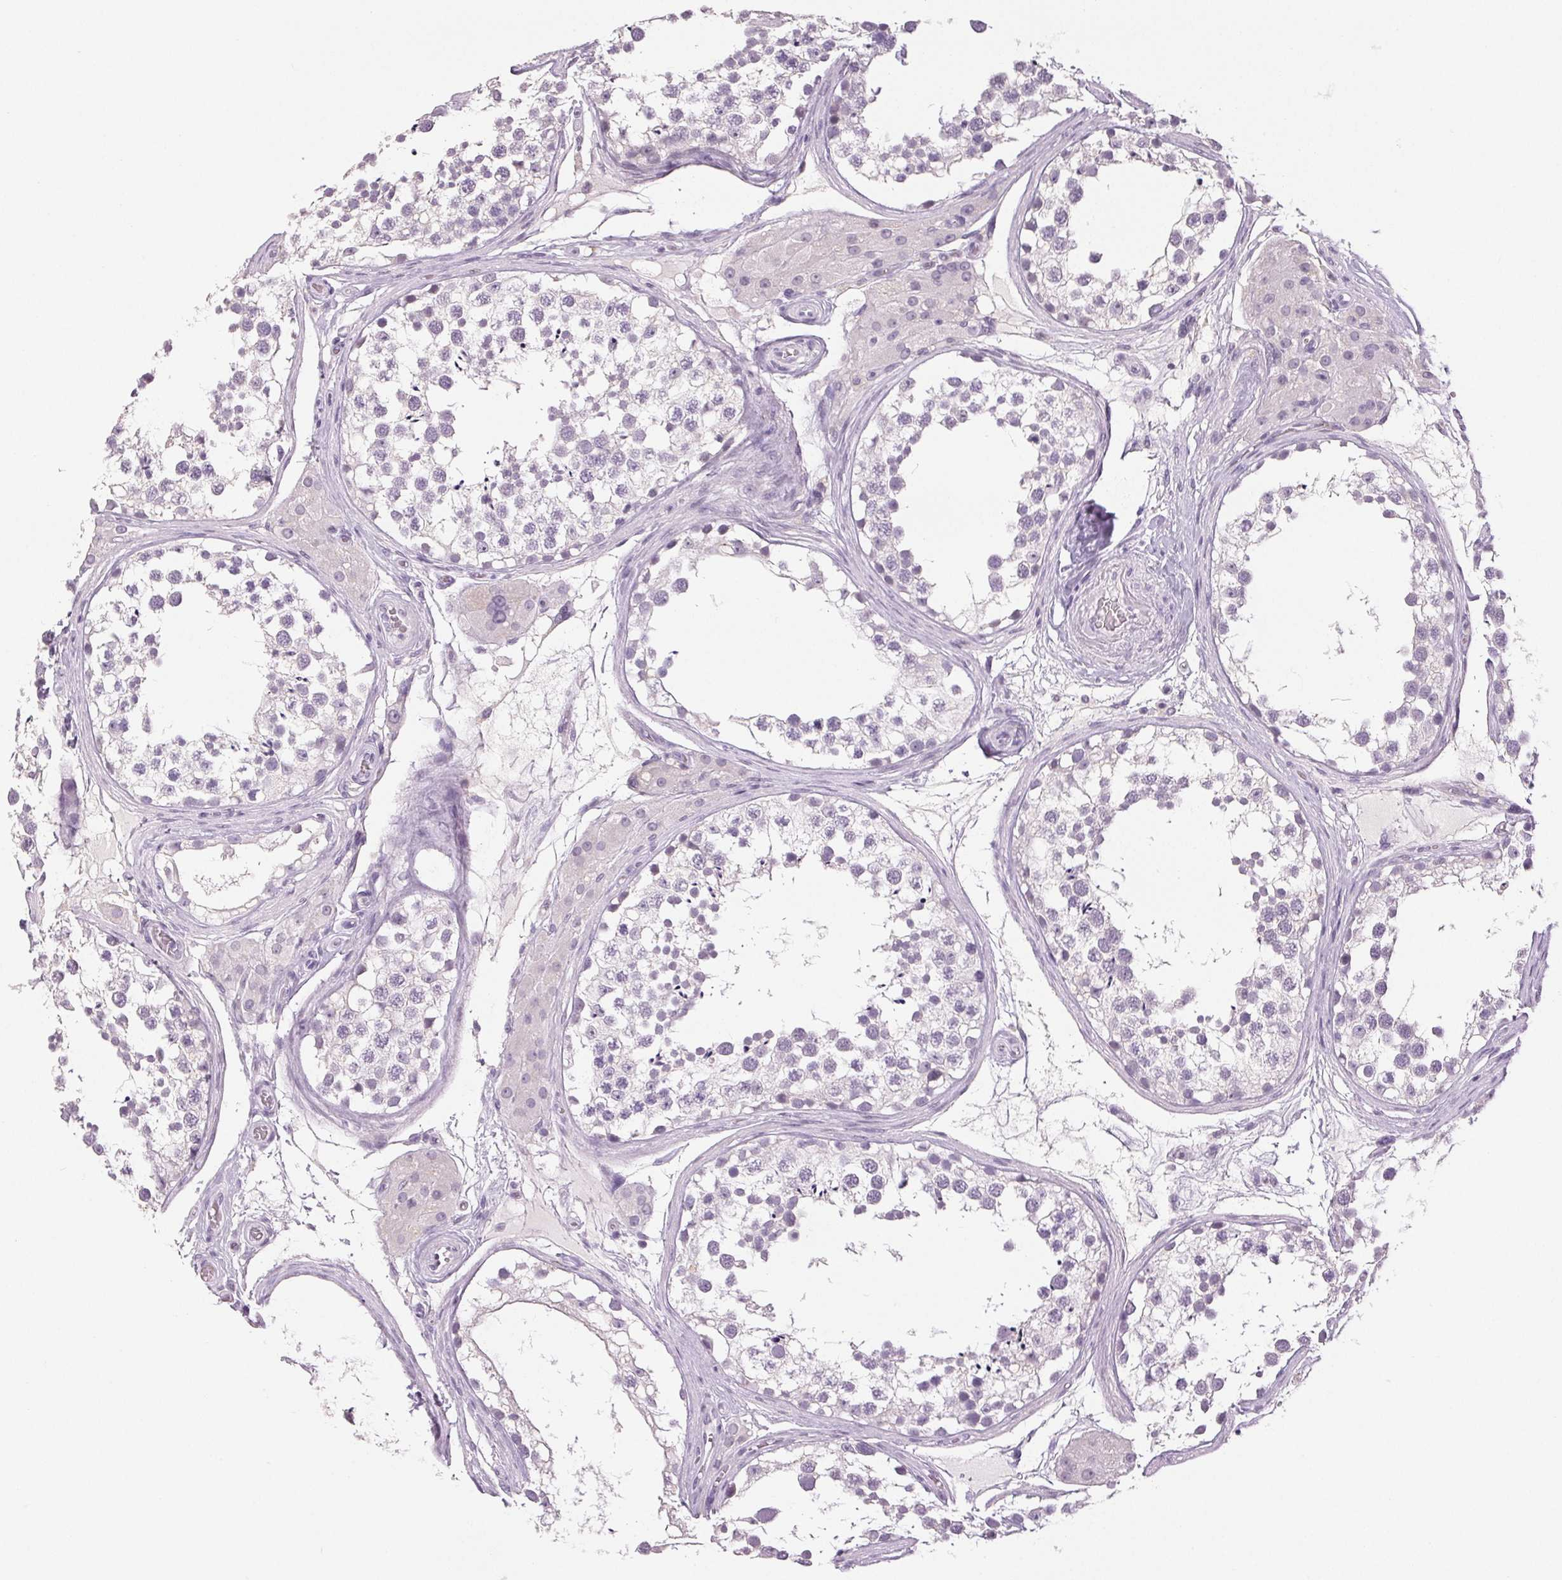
{"staining": {"intensity": "negative", "quantity": "none", "location": "none"}, "tissue": "testis", "cell_type": "Cells in seminiferous ducts", "image_type": "normal", "snomed": [{"axis": "morphology", "description": "Normal tissue, NOS"}, {"axis": "morphology", "description": "Seminoma, NOS"}, {"axis": "topography", "description": "Testis"}], "caption": "Immunohistochemistry of benign human testis shows no positivity in cells in seminiferous ducts.", "gene": "LTF", "patient": {"sex": "male", "age": 65}}